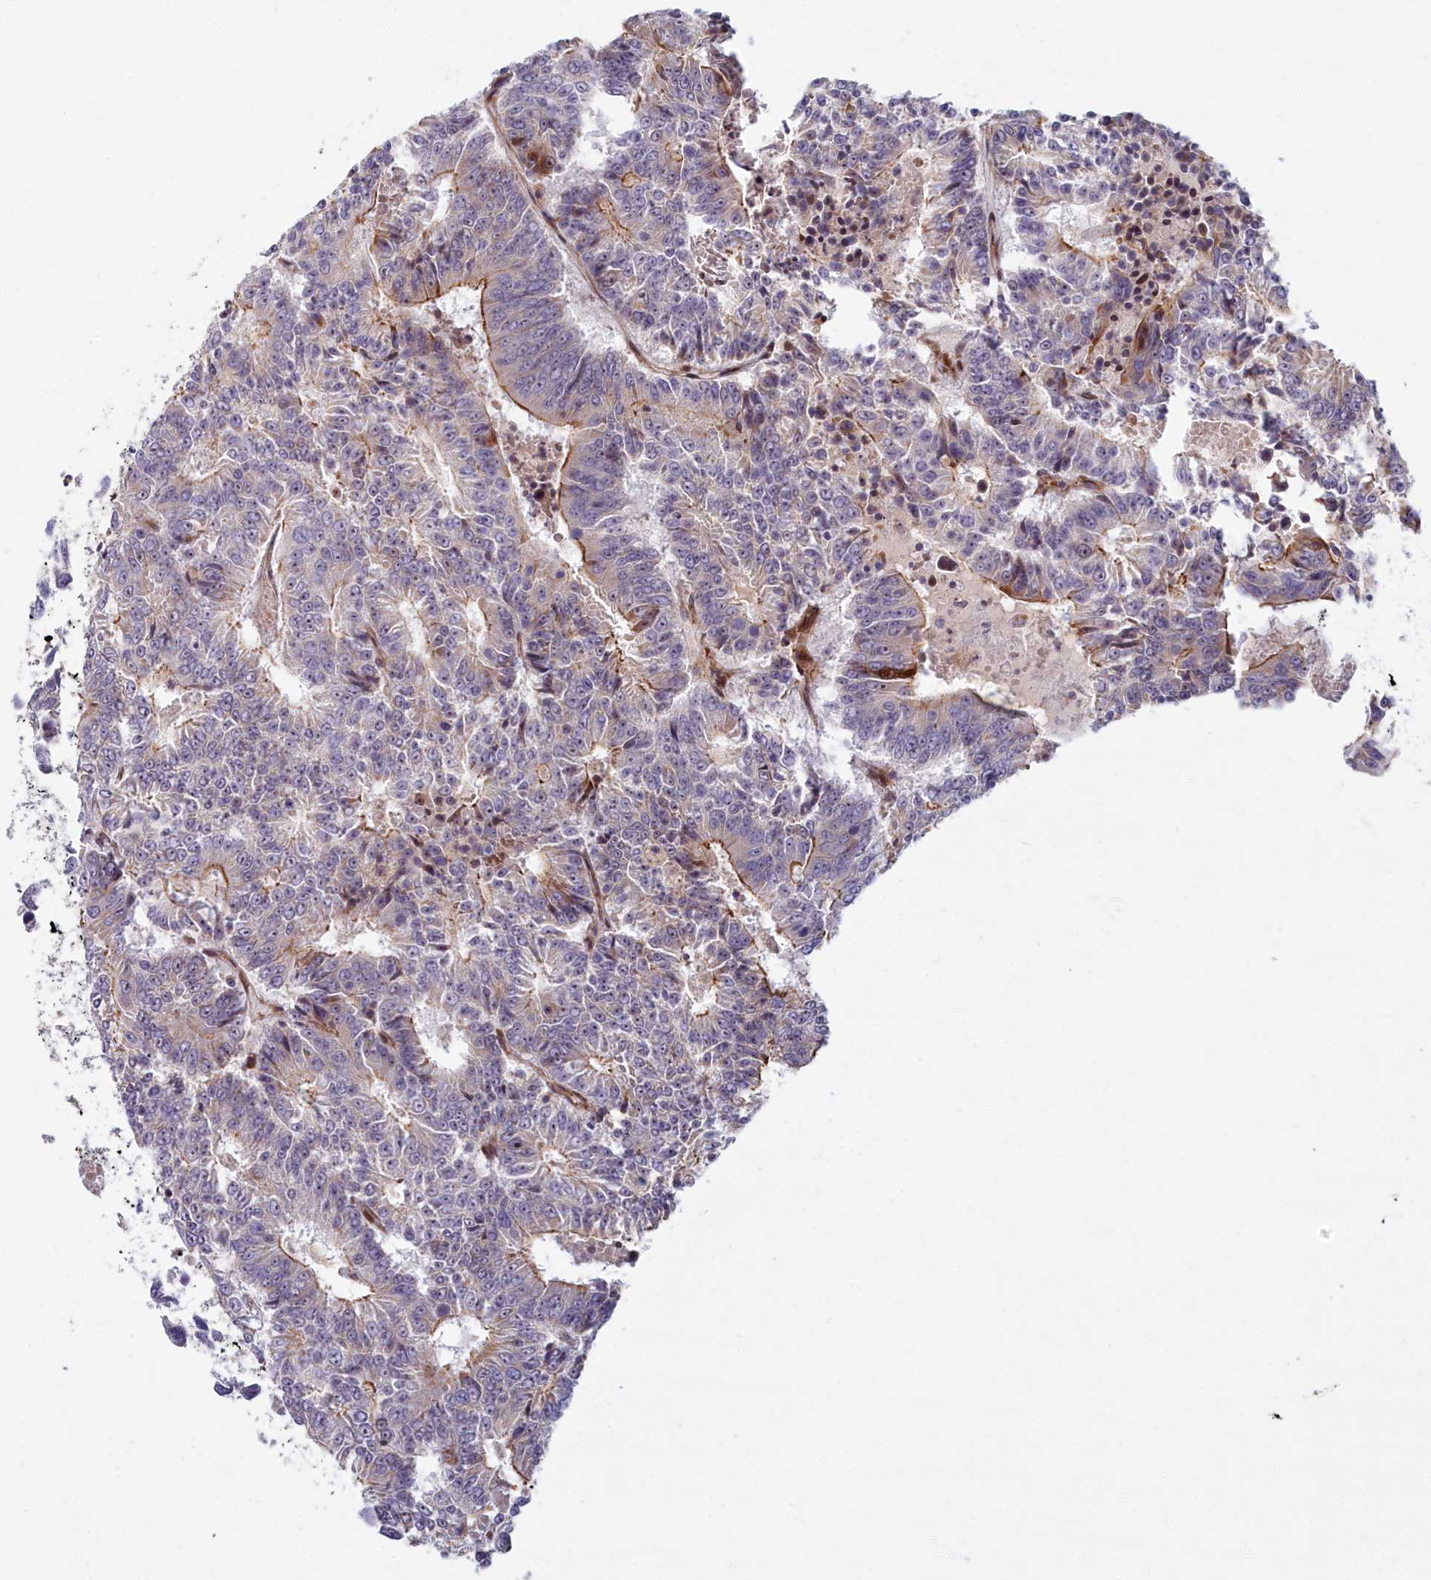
{"staining": {"intensity": "moderate", "quantity": "25%-75%", "location": "cytoplasmic/membranous"}, "tissue": "colorectal cancer", "cell_type": "Tumor cells", "image_type": "cancer", "snomed": [{"axis": "morphology", "description": "Adenocarcinoma, NOS"}, {"axis": "topography", "description": "Colon"}], "caption": "A high-resolution histopathology image shows IHC staining of adenocarcinoma (colorectal), which reveals moderate cytoplasmic/membranous staining in approximately 25%-75% of tumor cells.", "gene": "C15orf40", "patient": {"sex": "male", "age": 83}}